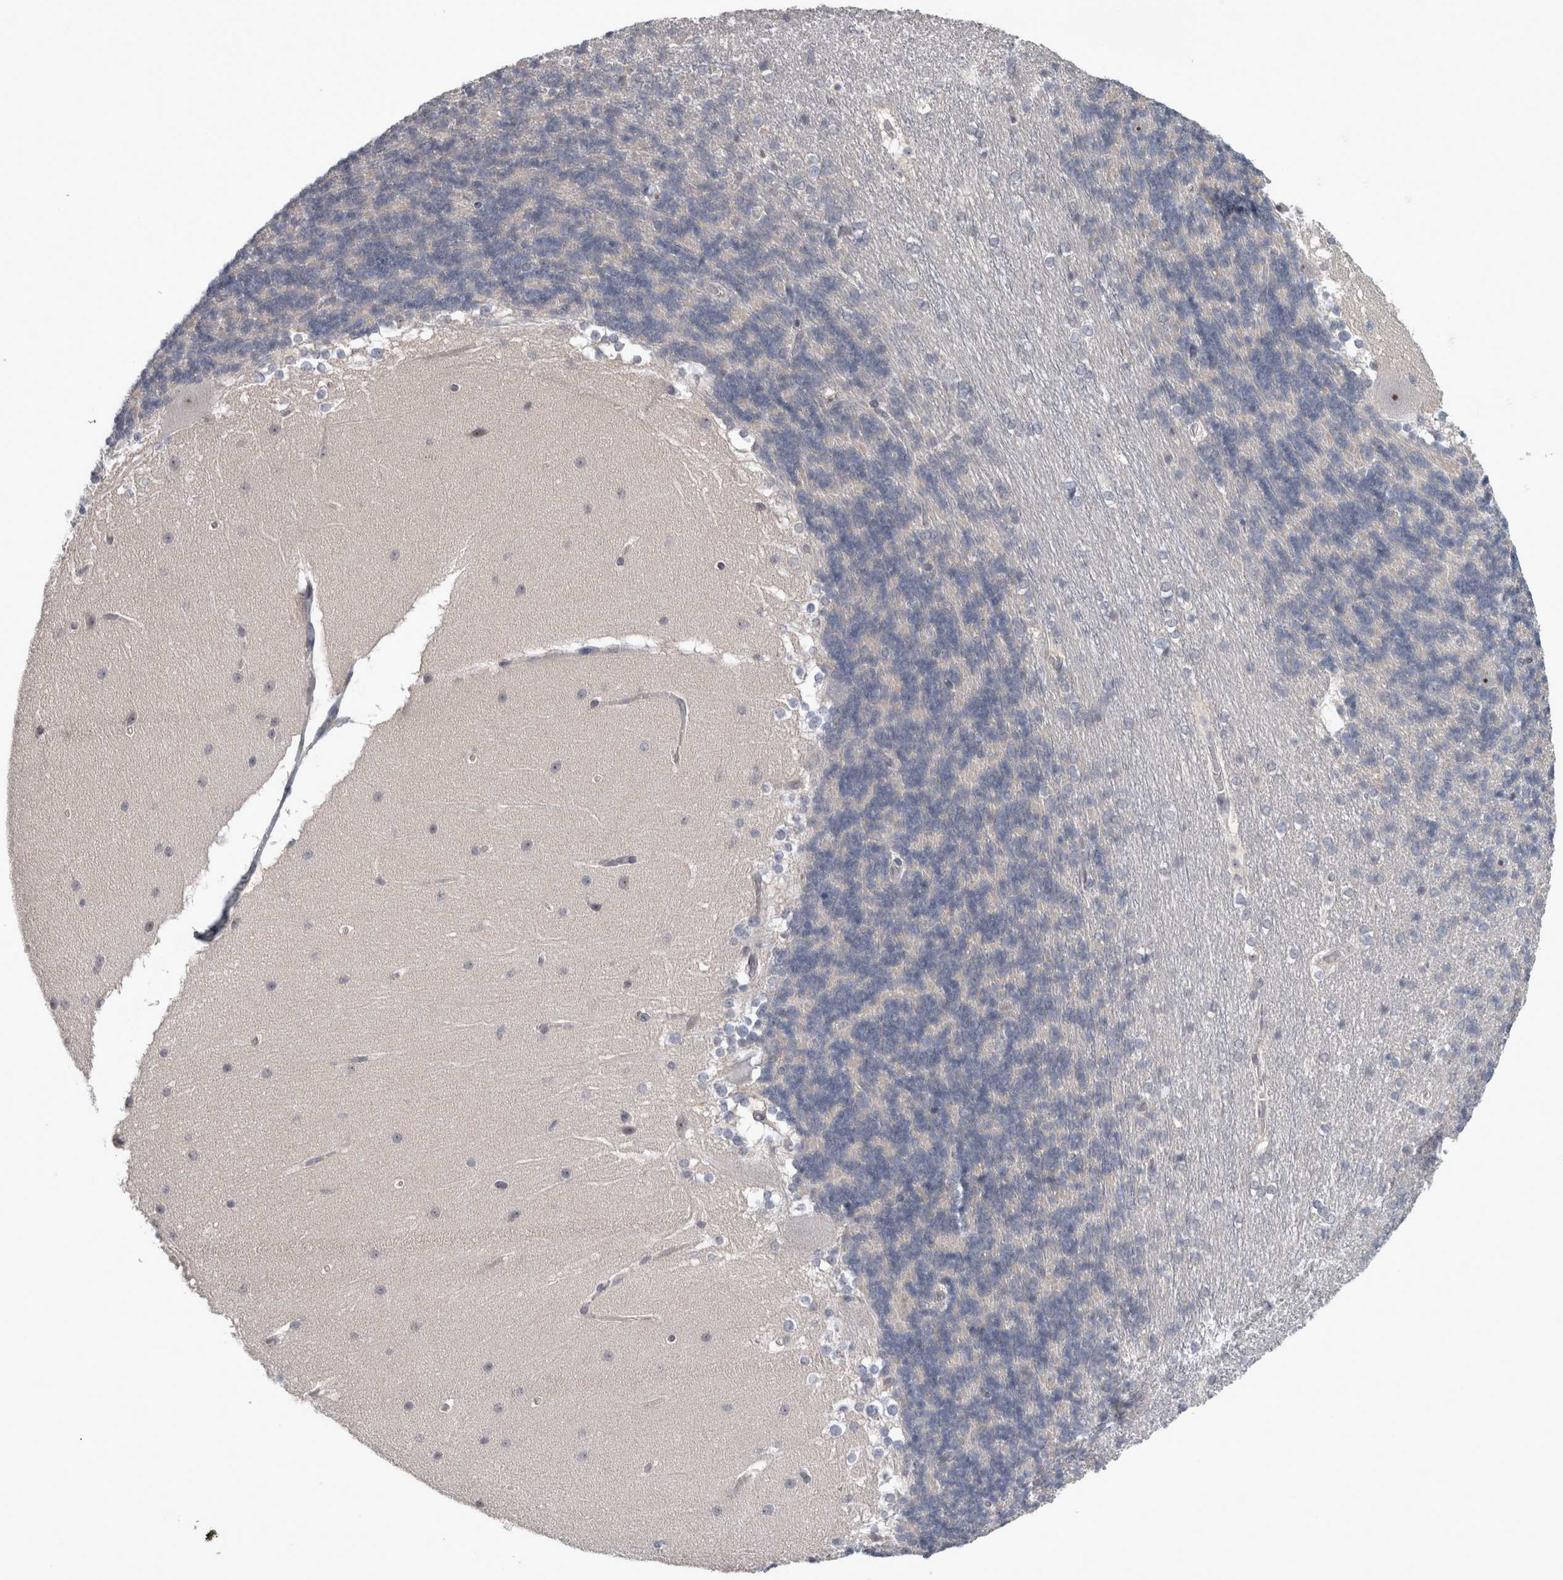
{"staining": {"intensity": "negative", "quantity": "none", "location": "none"}, "tissue": "cerebellum", "cell_type": "Cells in granular layer", "image_type": "normal", "snomed": [{"axis": "morphology", "description": "Normal tissue, NOS"}, {"axis": "topography", "description": "Cerebellum"}], "caption": "Image shows no protein expression in cells in granular layer of benign cerebellum.", "gene": "RBM28", "patient": {"sex": "female", "age": 19}}